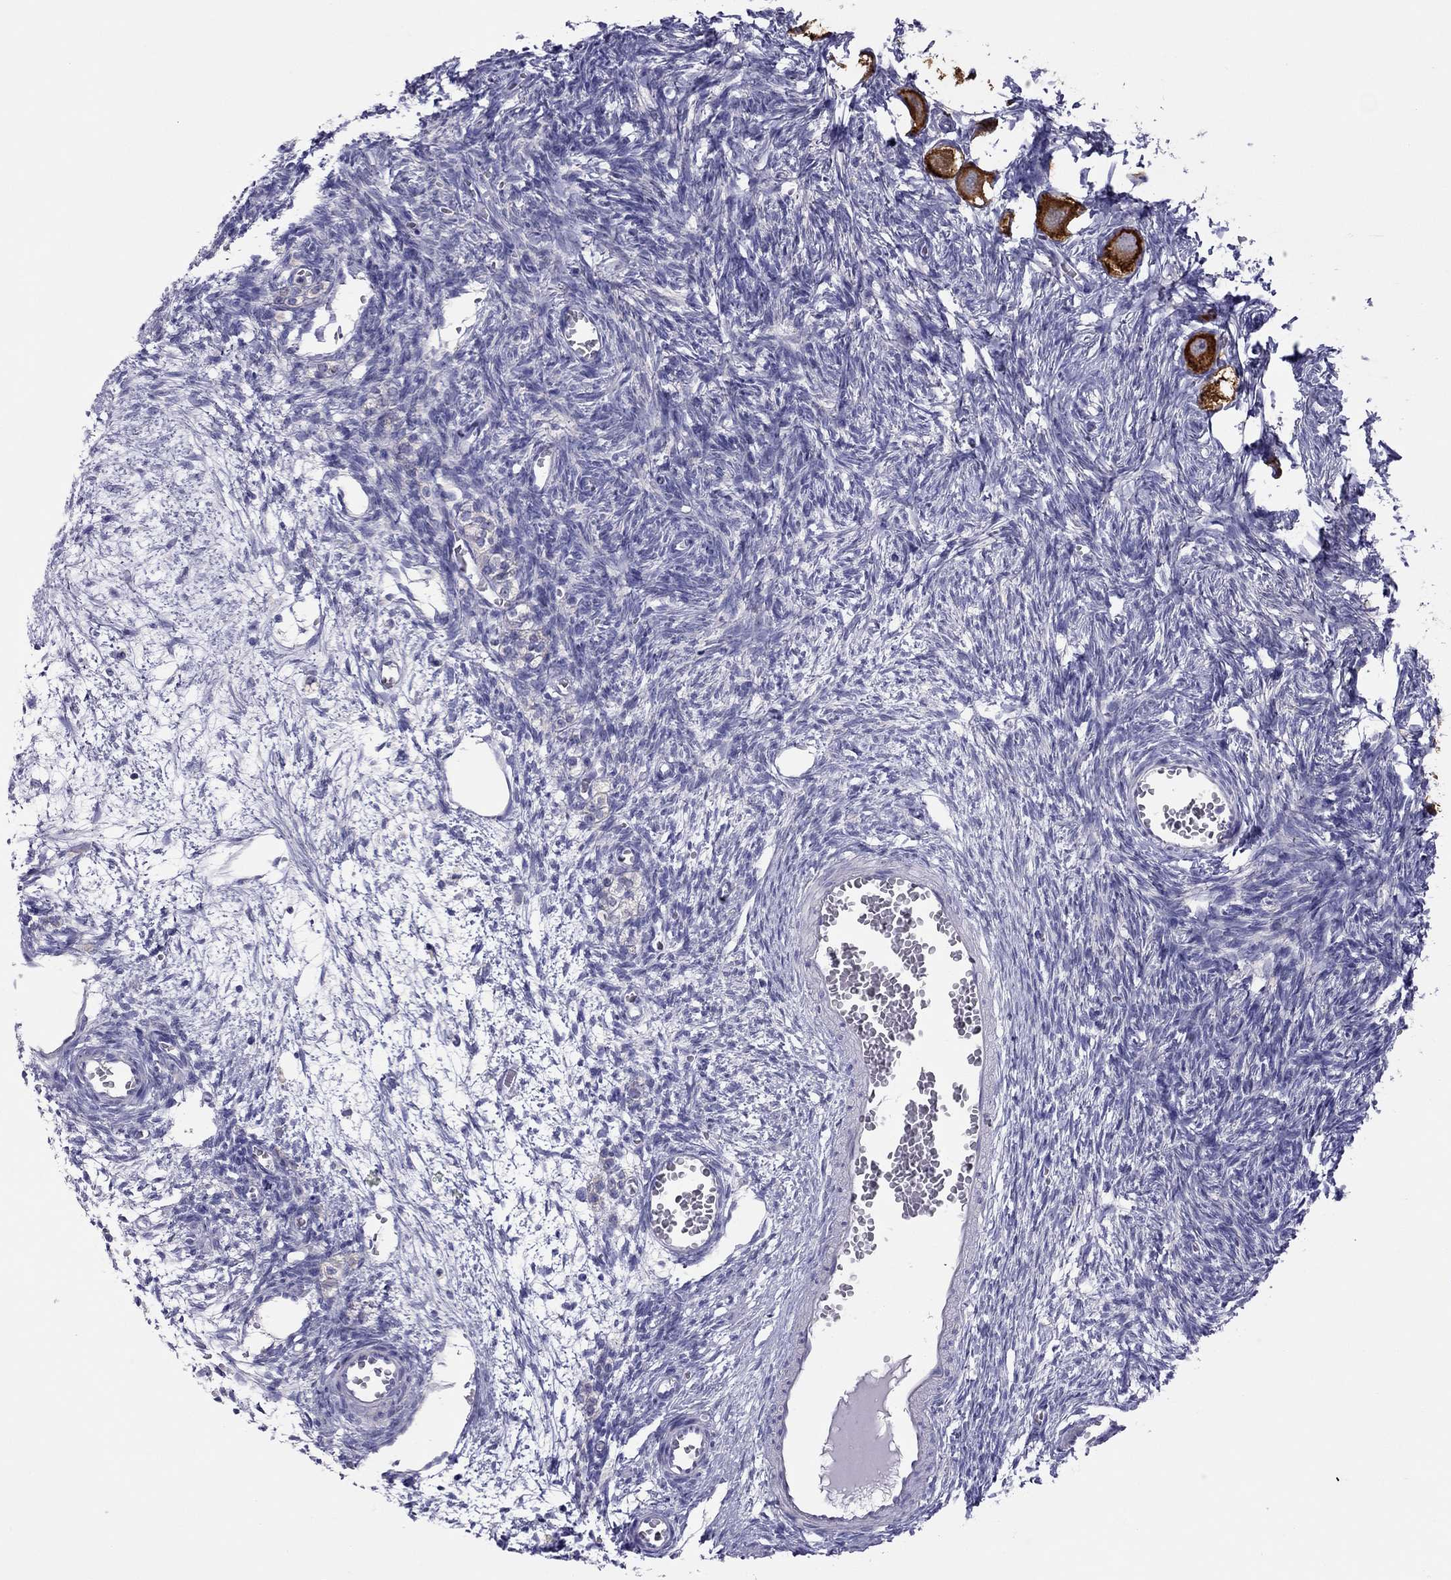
{"staining": {"intensity": "strong", "quantity": ">75%", "location": "cytoplasmic/membranous"}, "tissue": "ovary", "cell_type": "Follicle cells", "image_type": "normal", "snomed": [{"axis": "morphology", "description": "Normal tissue, NOS"}, {"axis": "topography", "description": "Ovary"}], "caption": "Immunohistochemical staining of normal human ovary demonstrates high levels of strong cytoplasmic/membranous expression in about >75% of follicle cells. Using DAB (brown) and hematoxylin (blue) stains, captured at high magnification using brightfield microscopy.", "gene": "ALOX15B", "patient": {"sex": "female", "age": 27}}